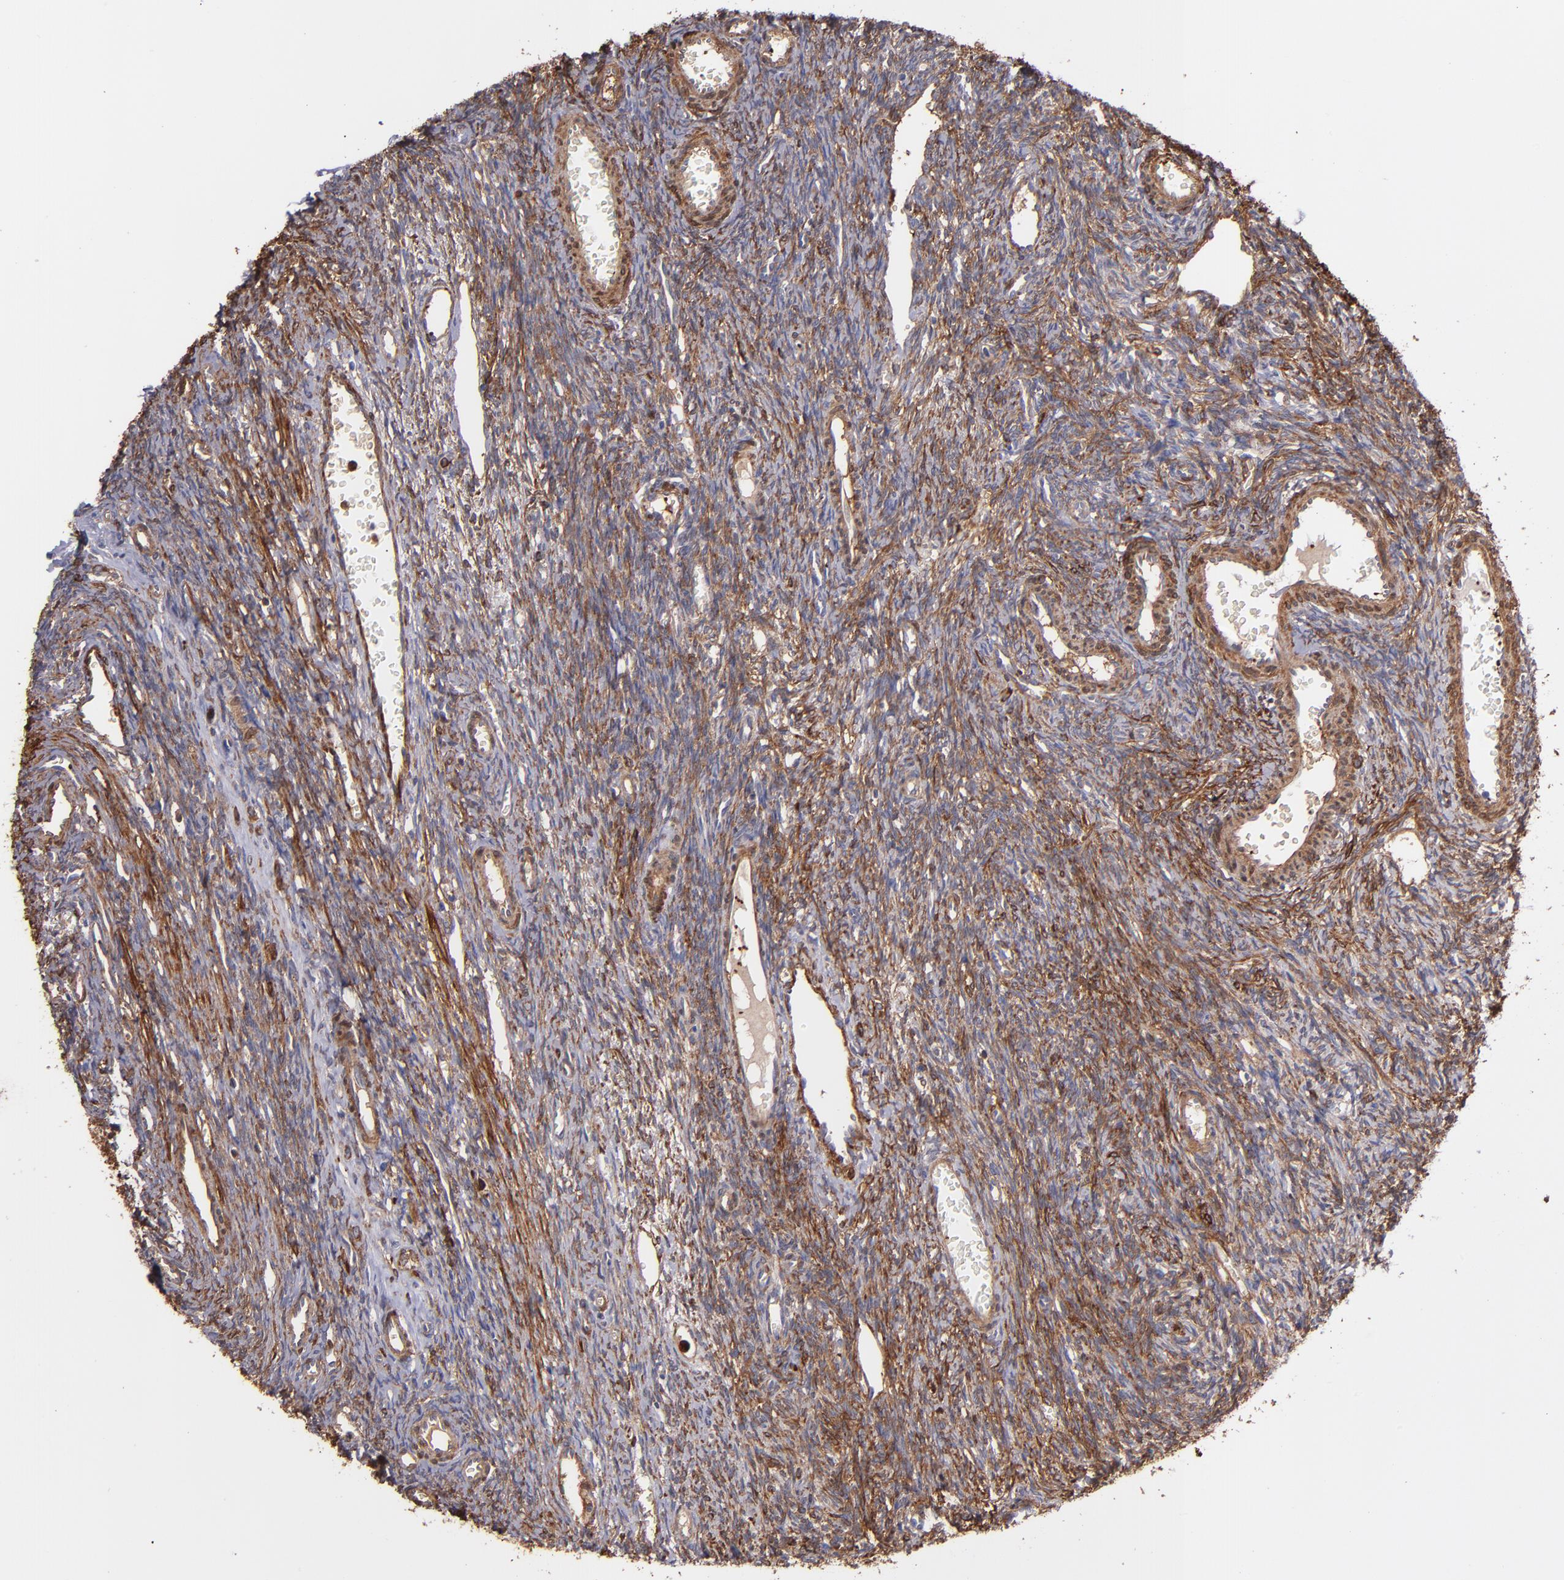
{"staining": {"intensity": "moderate", "quantity": "25%-75%", "location": "cytoplasmic/membranous"}, "tissue": "ovary", "cell_type": "Follicle cells", "image_type": "normal", "snomed": [{"axis": "morphology", "description": "Normal tissue, NOS"}, {"axis": "topography", "description": "Ovary"}], "caption": "The image reveals a brown stain indicating the presence of a protein in the cytoplasmic/membranous of follicle cells in ovary.", "gene": "VCL", "patient": {"sex": "female", "age": 39}}